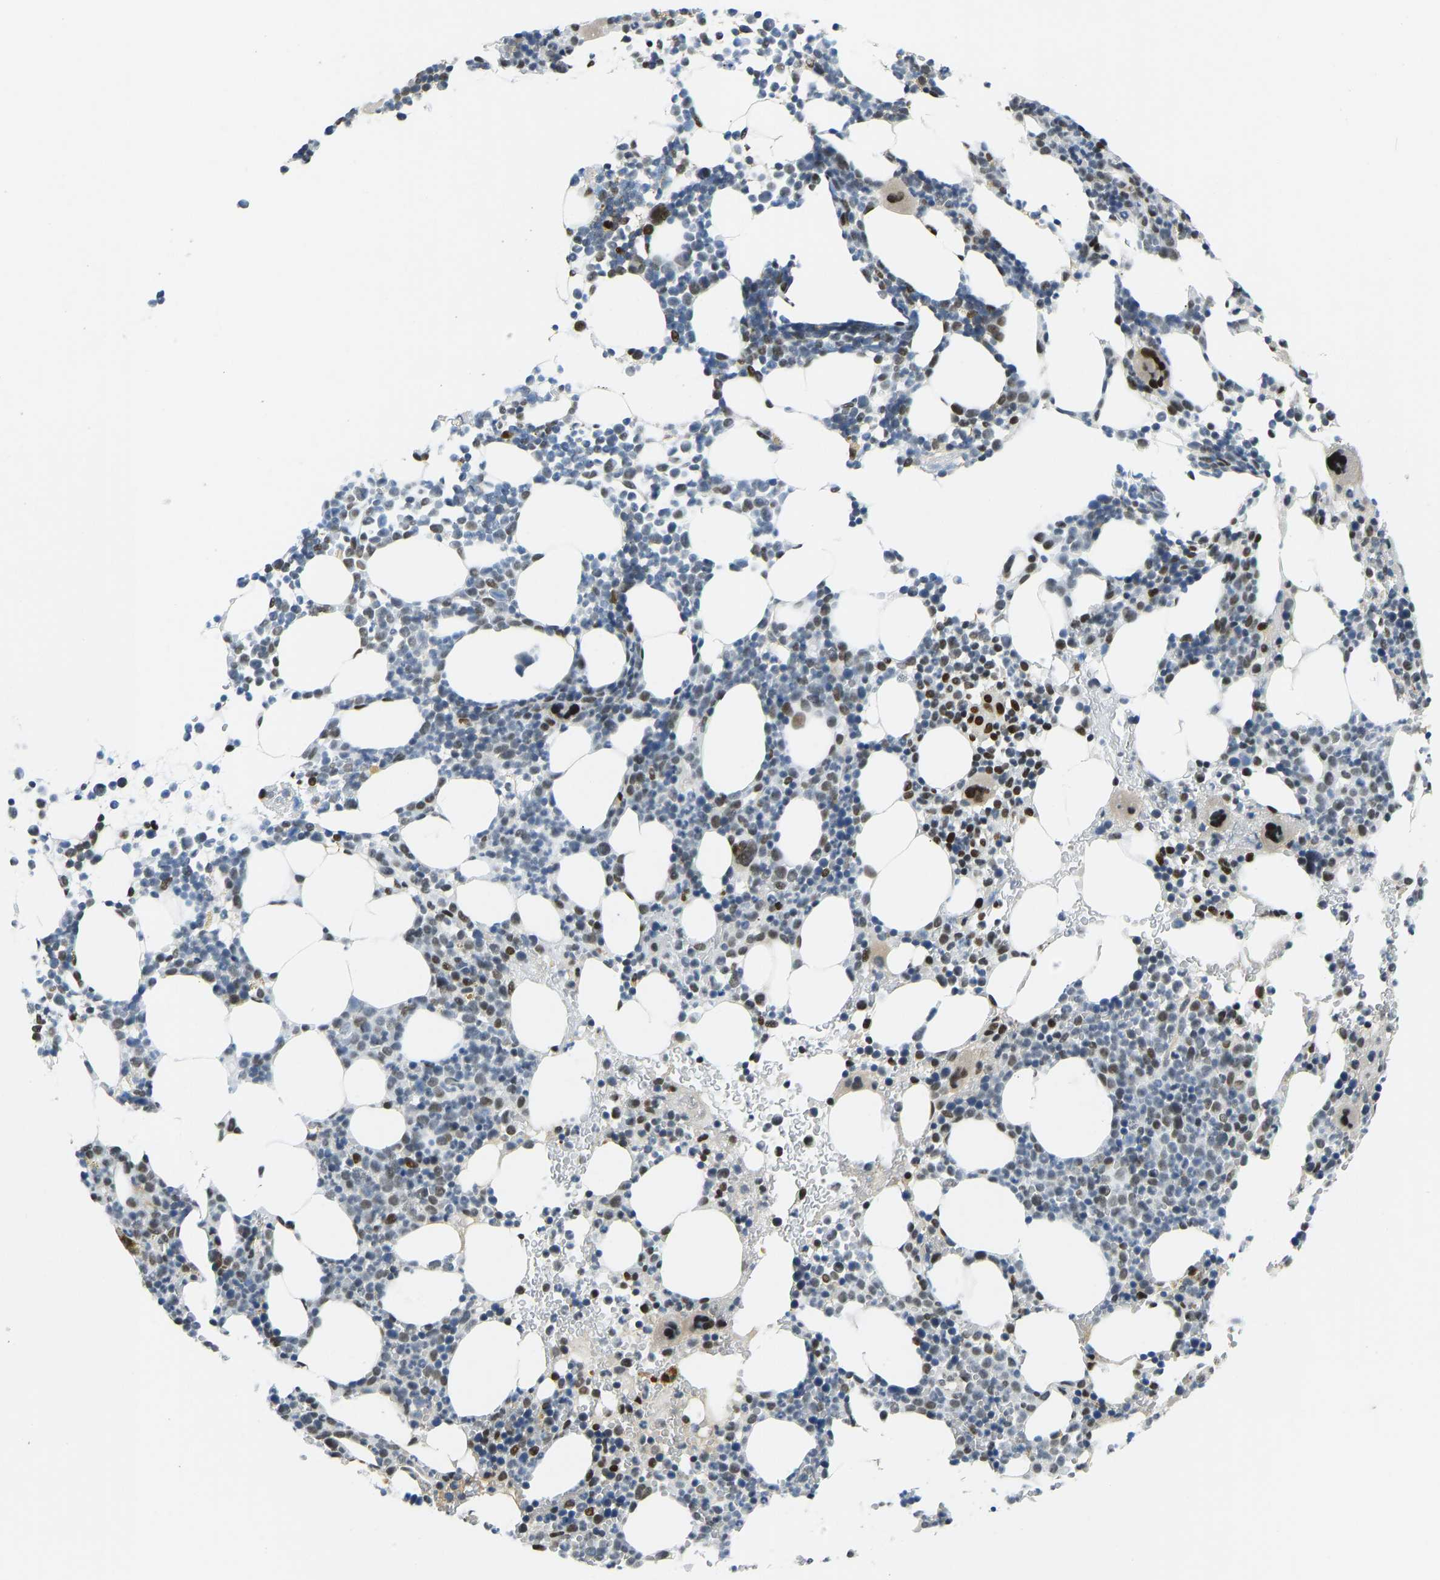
{"staining": {"intensity": "strong", "quantity": "<25%", "location": "nuclear"}, "tissue": "bone marrow", "cell_type": "Hematopoietic cells", "image_type": "normal", "snomed": [{"axis": "morphology", "description": "Normal tissue, NOS"}, {"axis": "morphology", "description": "Inflammation, NOS"}, {"axis": "topography", "description": "Bone marrow"}], "caption": "The immunohistochemical stain labels strong nuclear staining in hematopoietic cells of unremarkable bone marrow. The protein of interest is shown in brown color, while the nuclei are stained blue.", "gene": "FOXK1", "patient": {"sex": "female", "age": 67}}